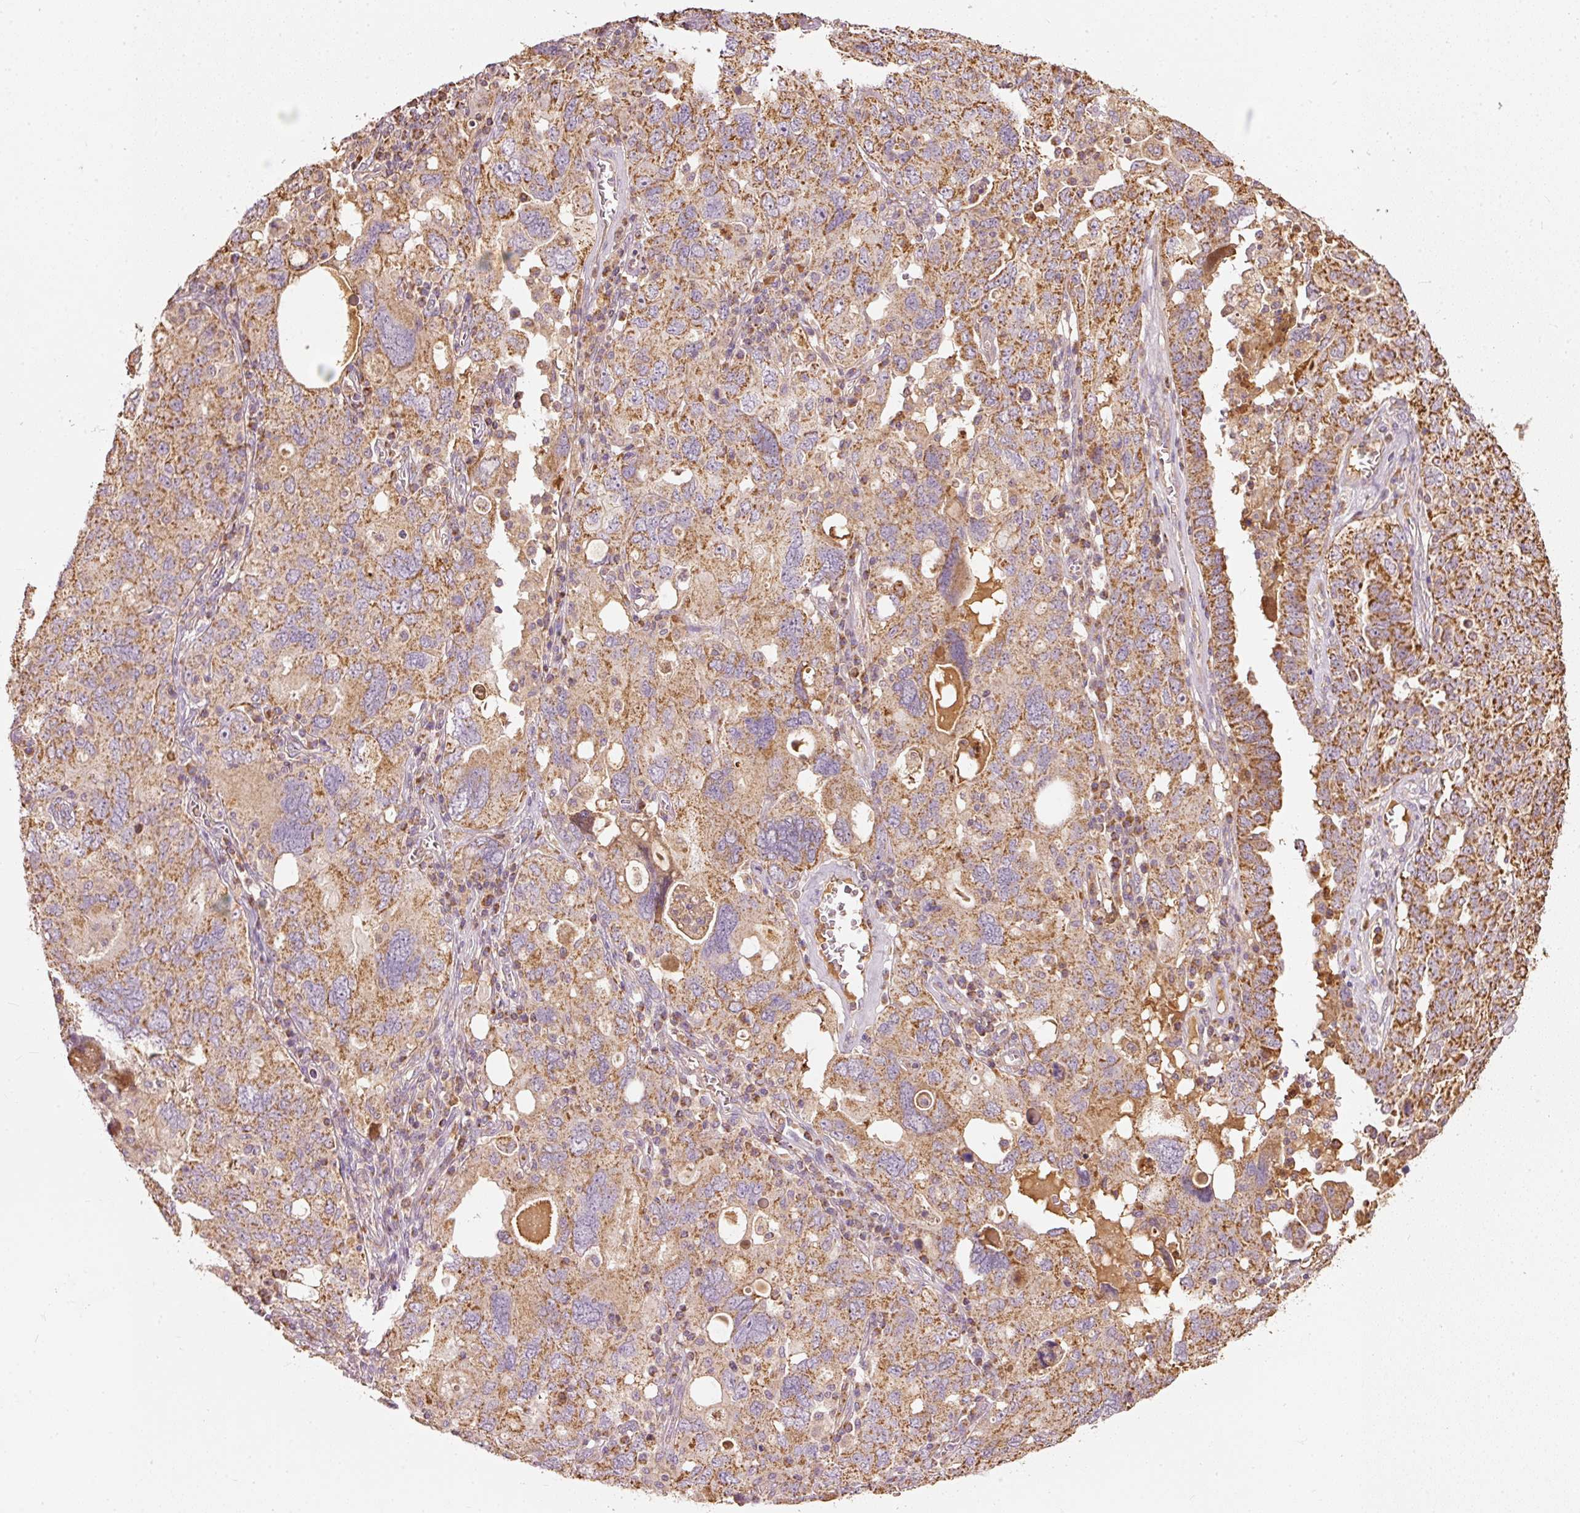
{"staining": {"intensity": "moderate", "quantity": ">75%", "location": "cytoplasmic/membranous"}, "tissue": "ovarian cancer", "cell_type": "Tumor cells", "image_type": "cancer", "snomed": [{"axis": "morphology", "description": "Carcinoma, endometroid"}, {"axis": "topography", "description": "Ovary"}], "caption": "A high-resolution photomicrograph shows immunohistochemistry staining of ovarian cancer, which demonstrates moderate cytoplasmic/membranous positivity in approximately >75% of tumor cells. The staining was performed using DAB (3,3'-diaminobenzidine) to visualize the protein expression in brown, while the nuclei were stained in blue with hematoxylin (Magnification: 20x).", "gene": "PSENEN", "patient": {"sex": "female", "age": 62}}